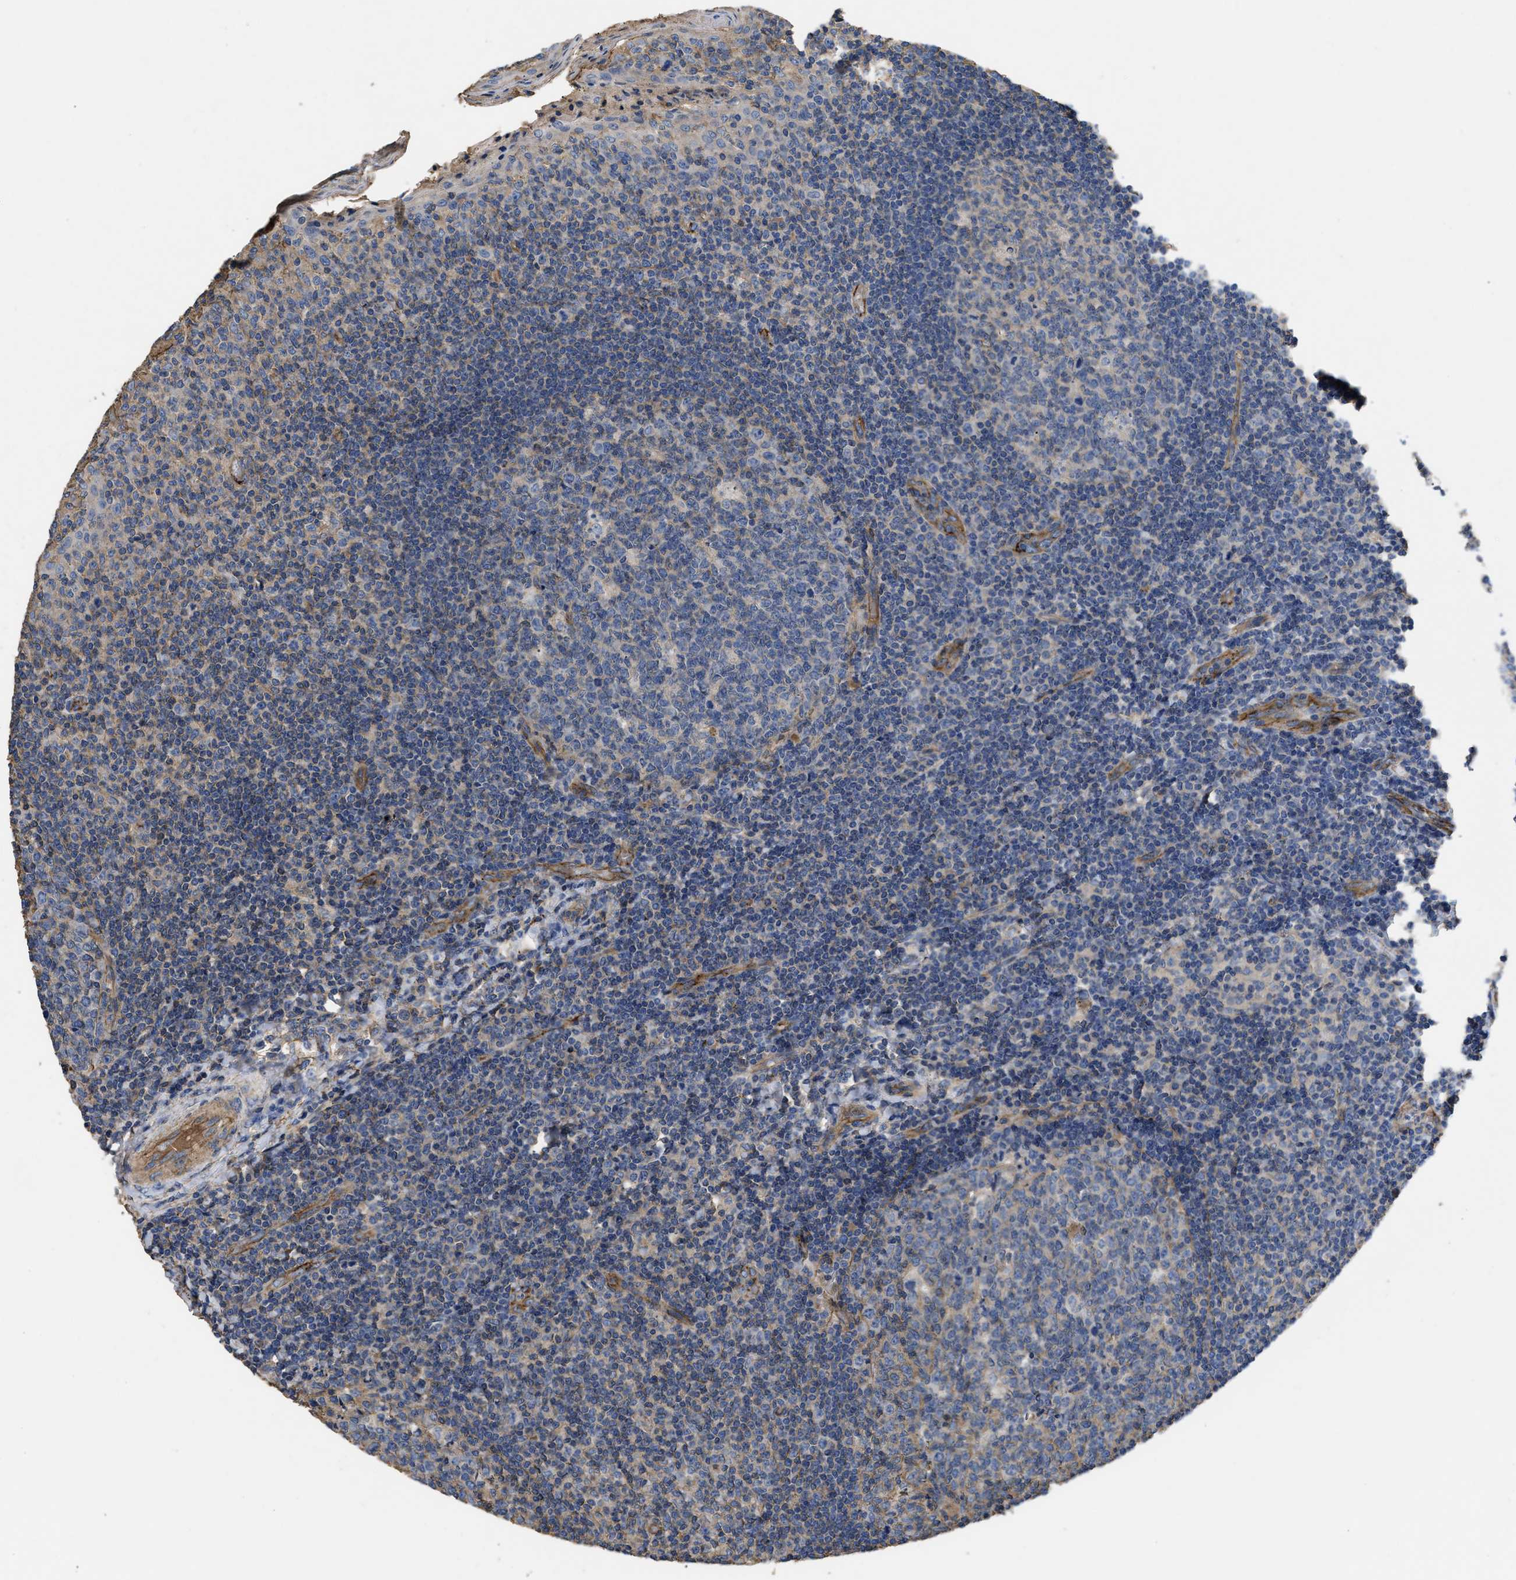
{"staining": {"intensity": "weak", "quantity": "<25%", "location": "cytoplasmic/membranous"}, "tissue": "tonsil", "cell_type": "Germinal center cells", "image_type": "normal", "snomed": [{"axis": "morphology", "description": "Normal tissue, NOS"}, {"axis": "topography", "description": "Tonsil"}], "caption": "DAB immunohistochemical staining of normal human tonsil shows no significant positivity in germinal center cells. (Brightfield microscopy of DAB immunohistochemistry at high magnification).", "gene": "USP4", "patient": {"sex": "female", "age": 19}}